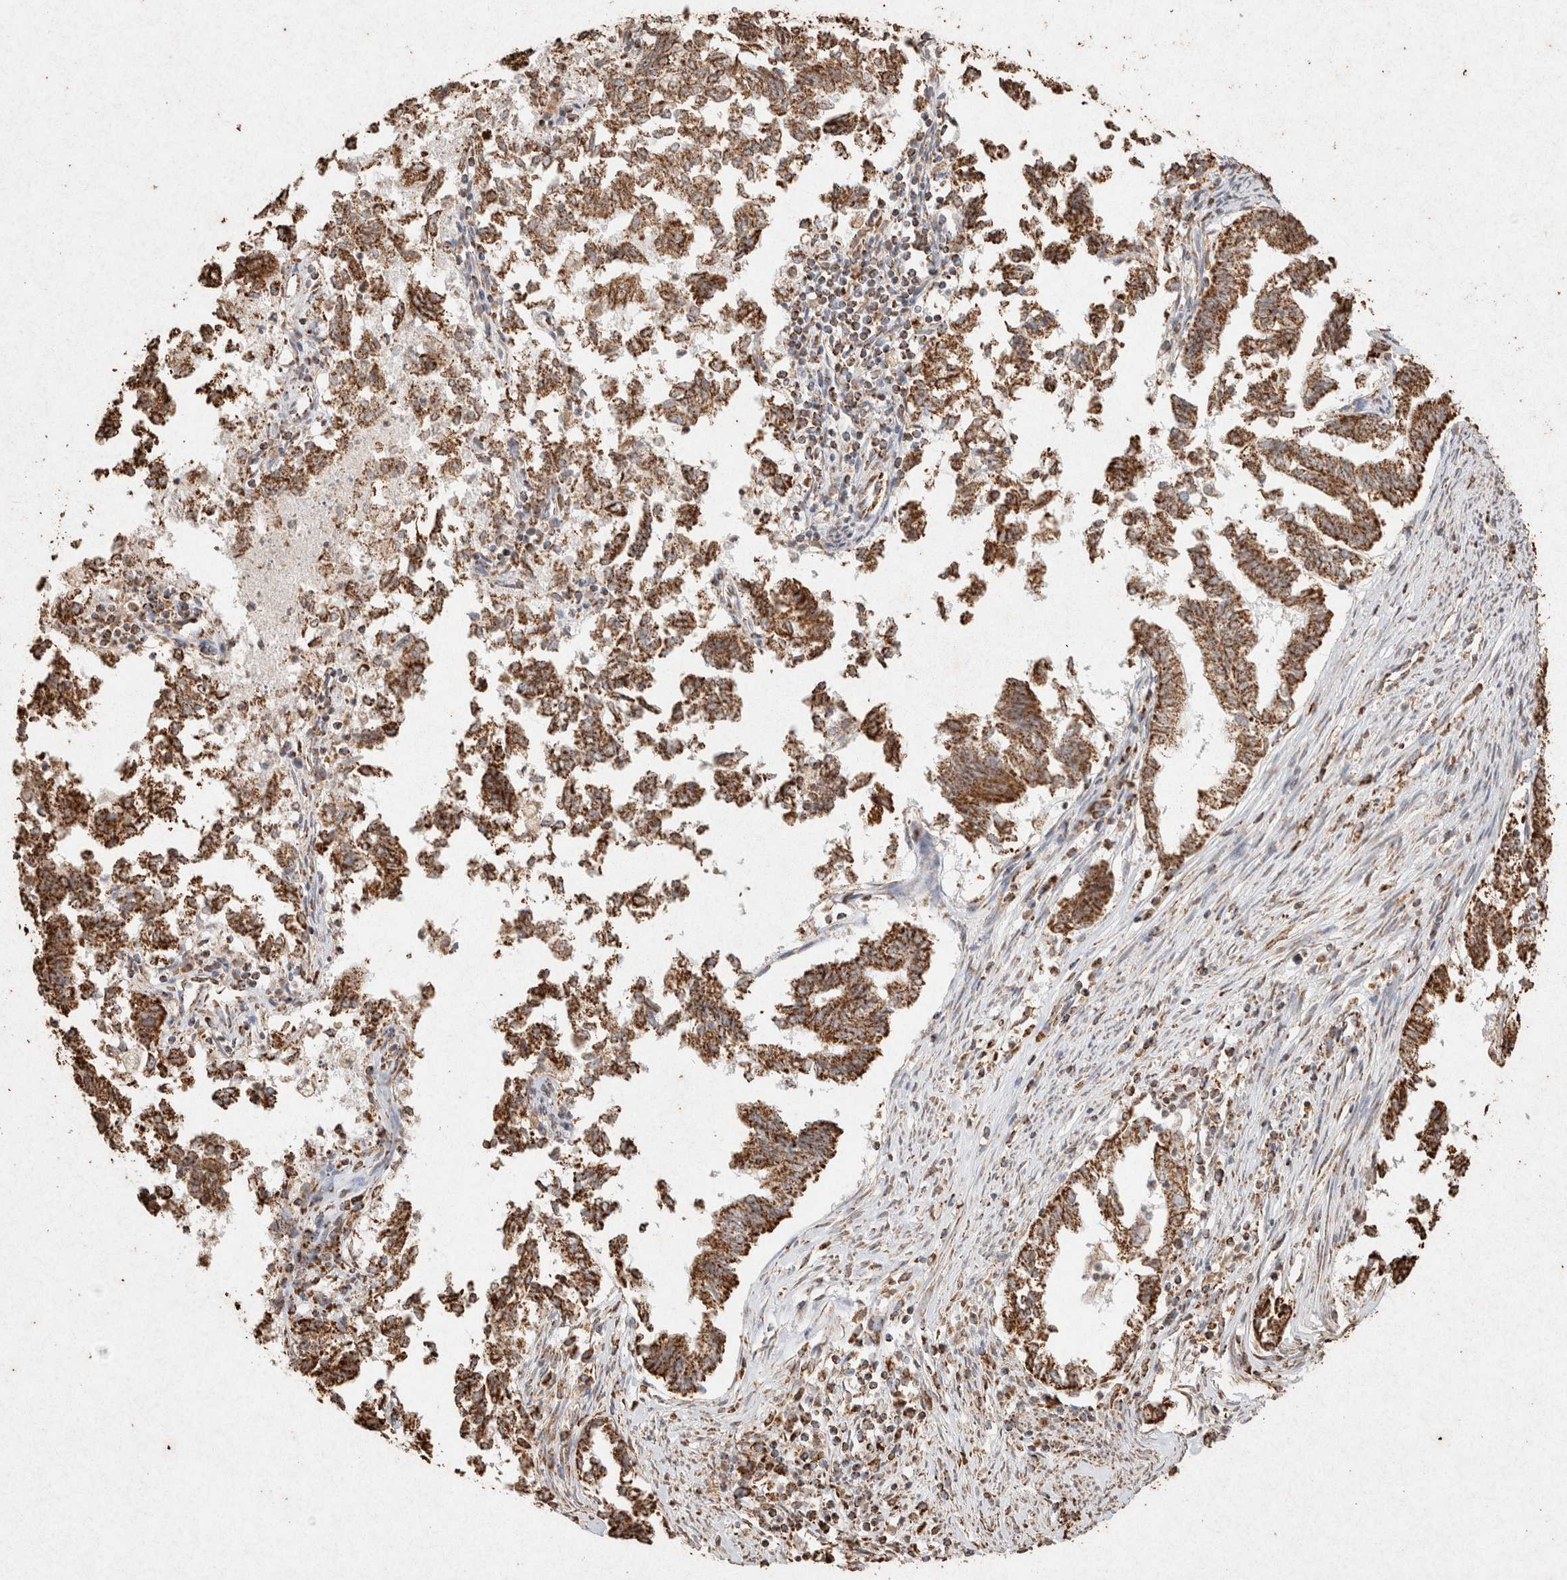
{"staining": {"intensity": "strong", "quantity": ">75%", "location": "cytoplasmic/membranous"}, "tissue": "endometrial cancer", "cell_type": "Tumor cells", "image_type": "cancer", "snomed": [{"axis": "morphology", "description": "Necrosis, NOS"}, {"axis": "morphology", "description": "Adenocarcinoma, NOS"}, {"axis": "topography", "description": "Endometrium"}], "caption": "The image shows immunohistochemical staining of endometrial cancer. There is strong cytoplasmic/membranous expression is appreciated in about >75% of tumor cells.", "gene": "SDC2", "patient": {"sex": "female", "age": 79}}